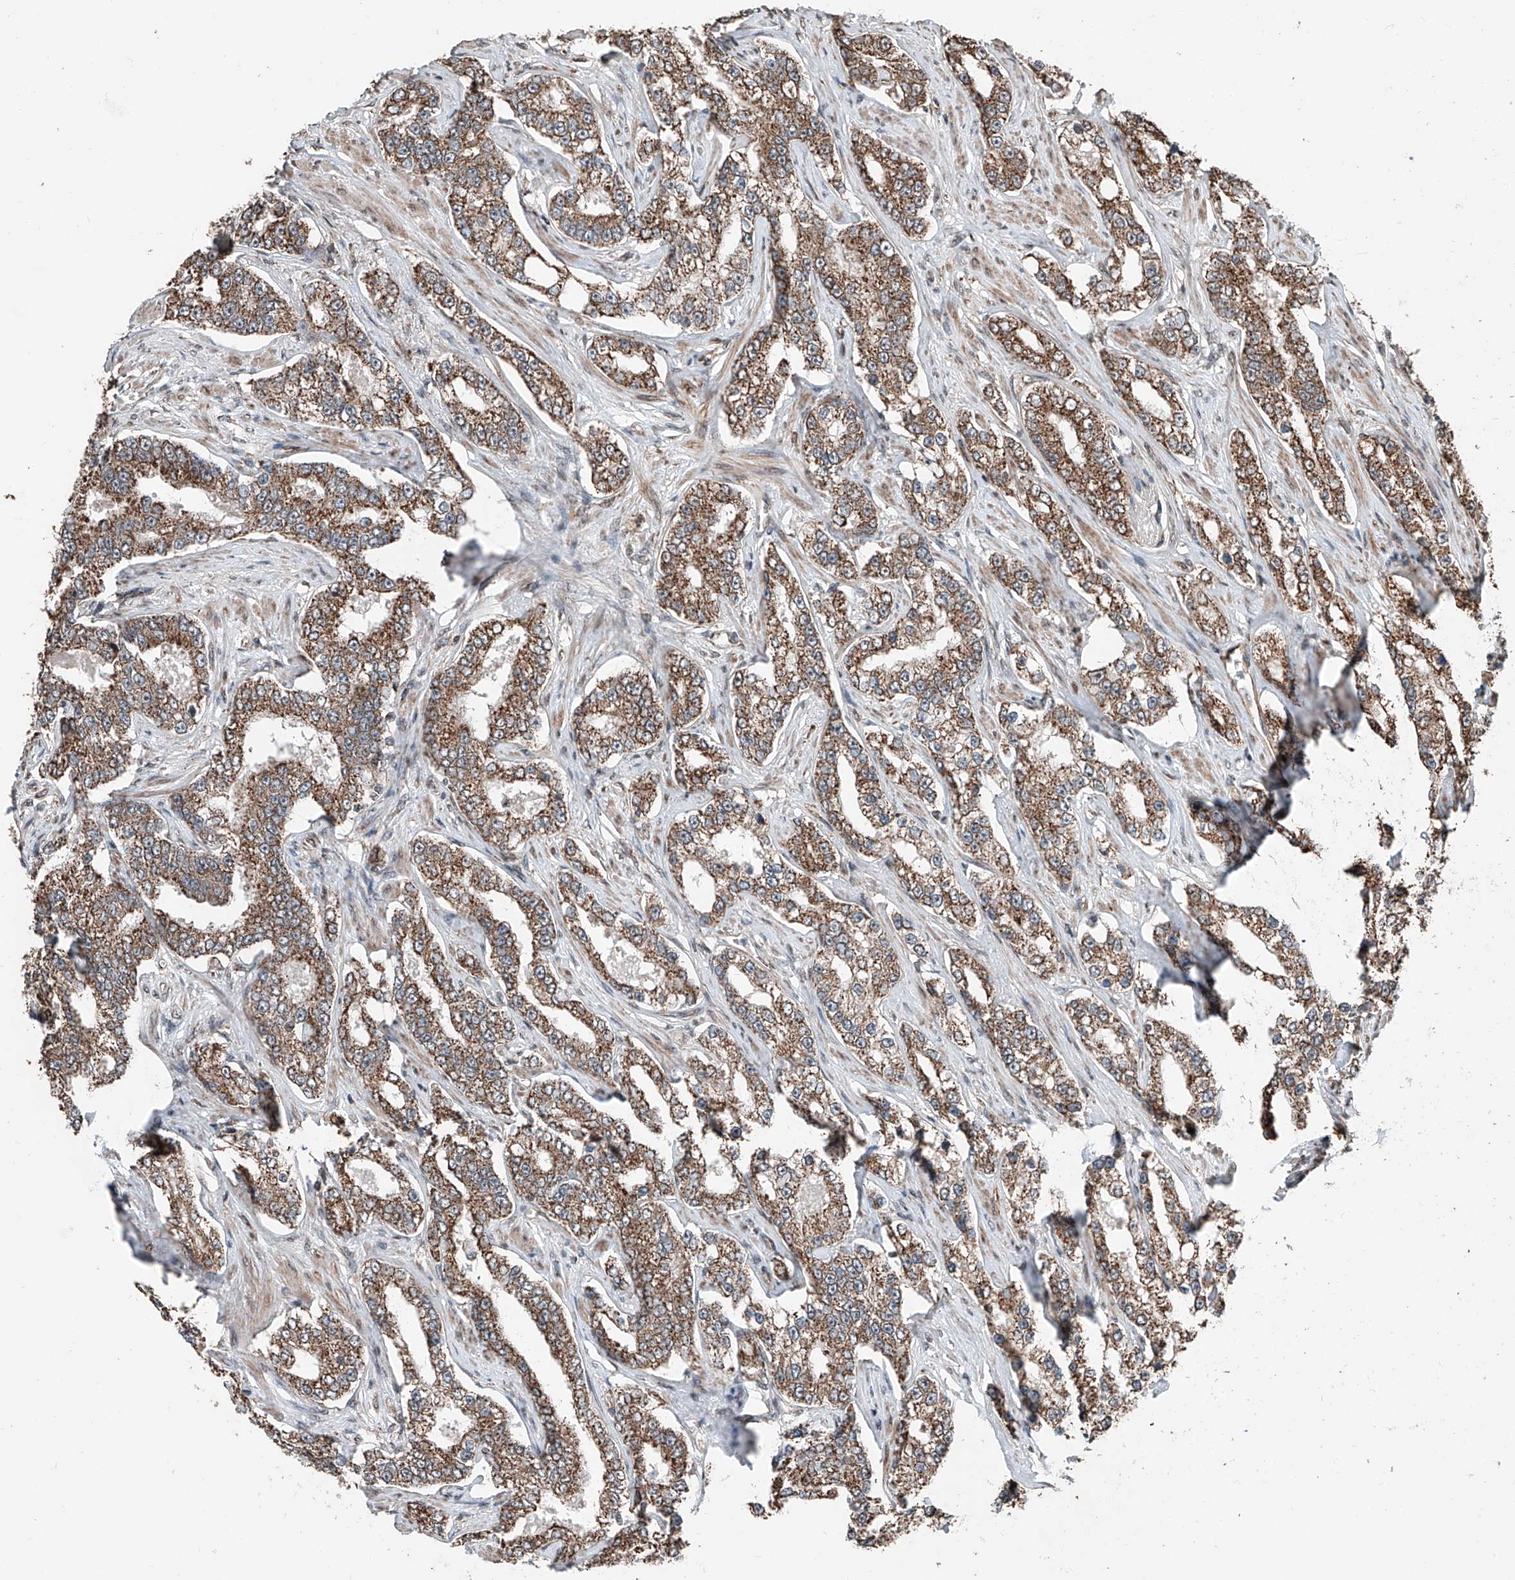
{"staining": {"intensity": "moderate", "quantity": ">75%", "location": "cytoplasmic/membranous"}, "tissue": "prostate cancer", "cell_type": "Tumor cells", "image_type": "cancer", "snomed": [{"axis": "morphology", "description": "Normal tissue, NOS"}, {"axis": "morphology", "description": "Adenocarcinoma, High grade"}, {"axis": "topography", "description": "Prostate"}], "caption": "Prostate cancer tissue exhibits moderate cytoplasmic/membranous positivity in approximately >75% of tumor cells", "gene": "ZNF445", "patient": {"sex": "male", "age": 83}}